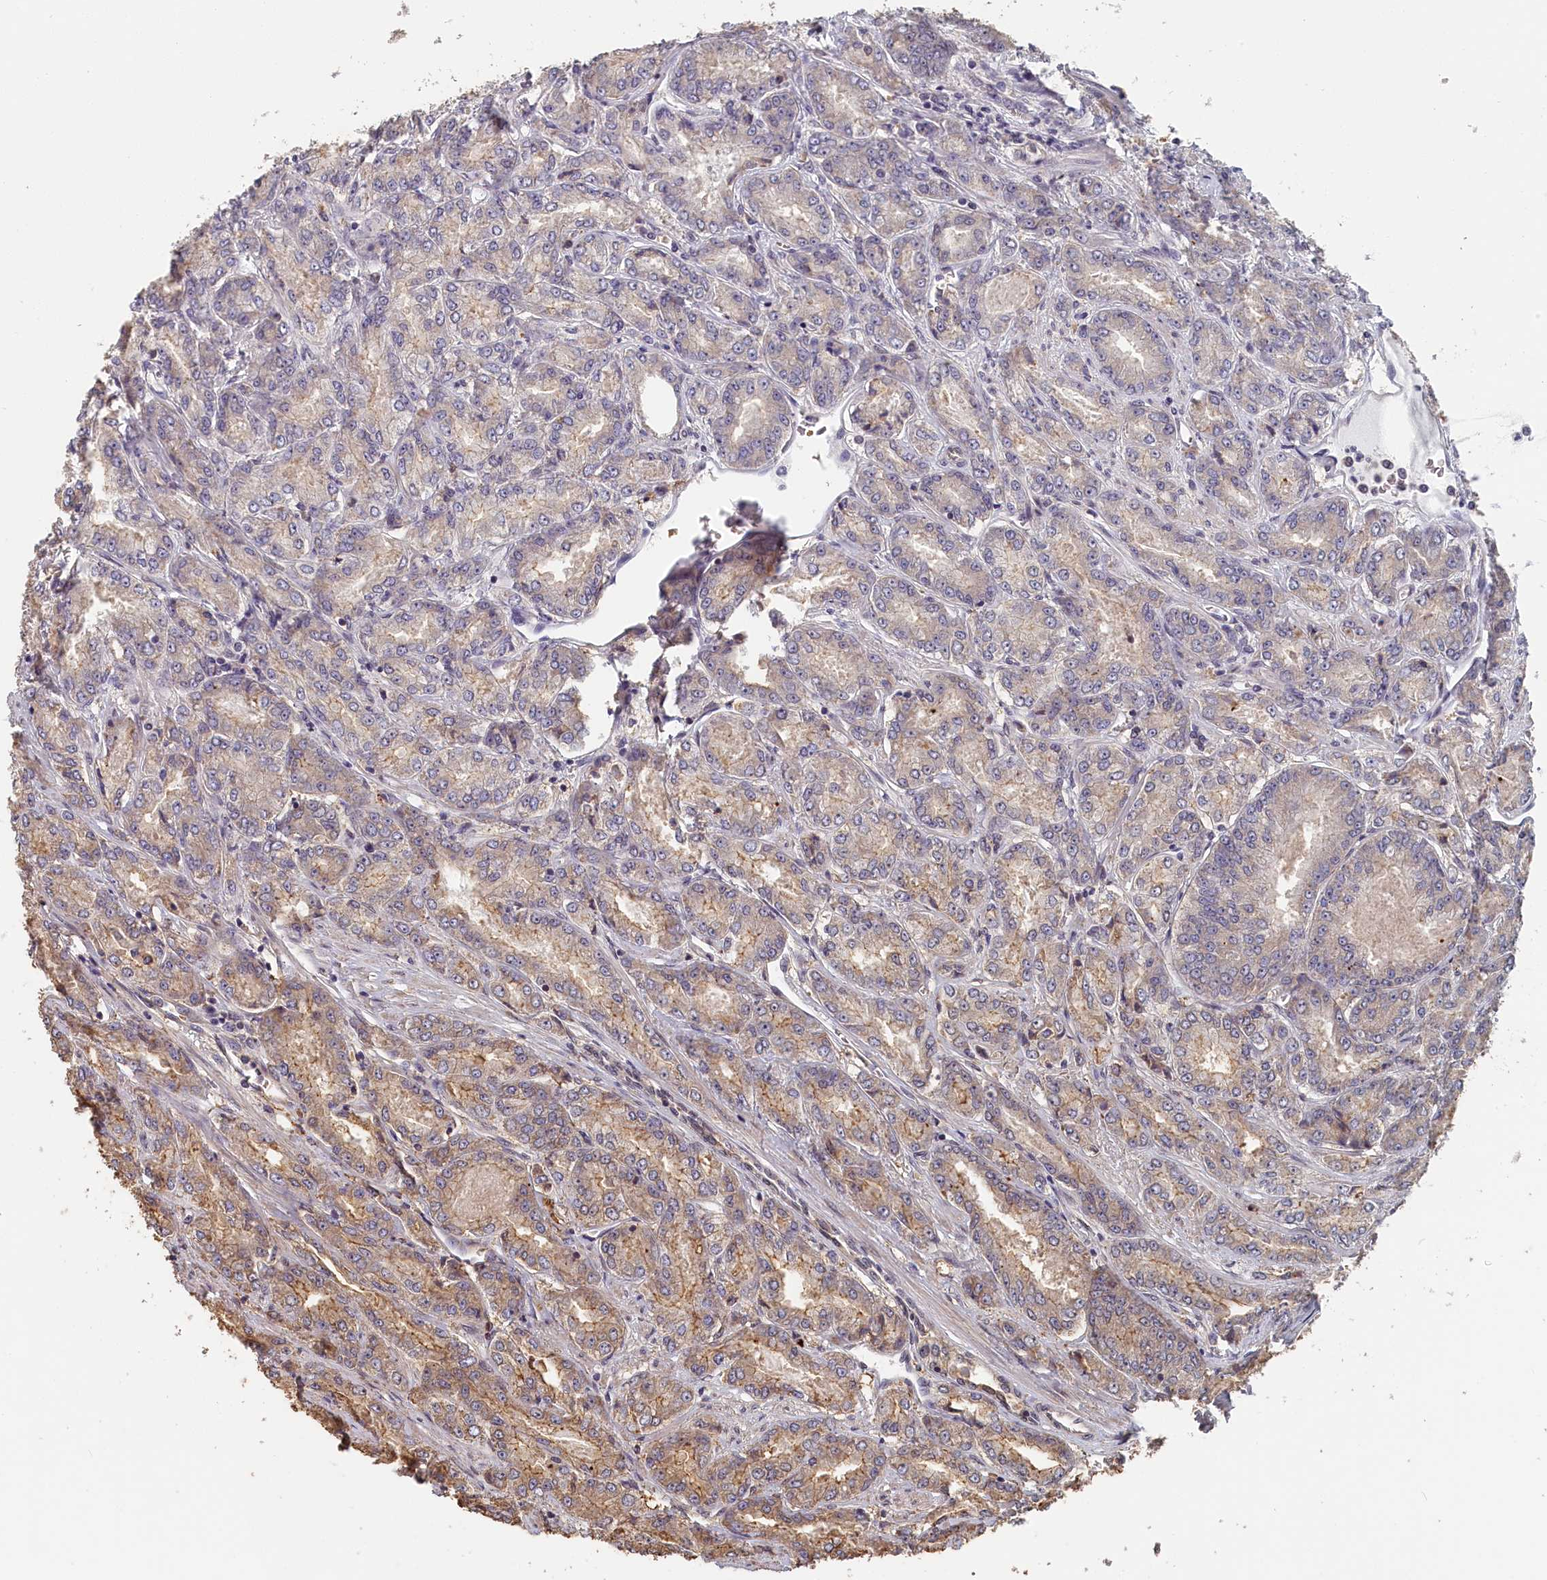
{"staining": {"intensity": "weak", "quantity": "25%-75%", "location": "cytoplasmic/membranous"}, "tissue": "prostate cancer", "cell_type": "Tumor cells", "image_type": "cancer", "snomed": [{"axis": "morphology", "description": "Adenocarcinoma, High grade"}, {"axis": "topography", "description": "Prostate"}], "caption": "Tumor cells exhibit low levels of weak cytoplasmic/membranous positivity in about 25%-75% of cells in prostate high-grade adenocarcinoma. Using DAB (brown) and hematoxylin (blue) stains, captured at high magnification using brightfield microscopy.", "gene": "STX16", "patient": {"sex": "male", "age": 74}}